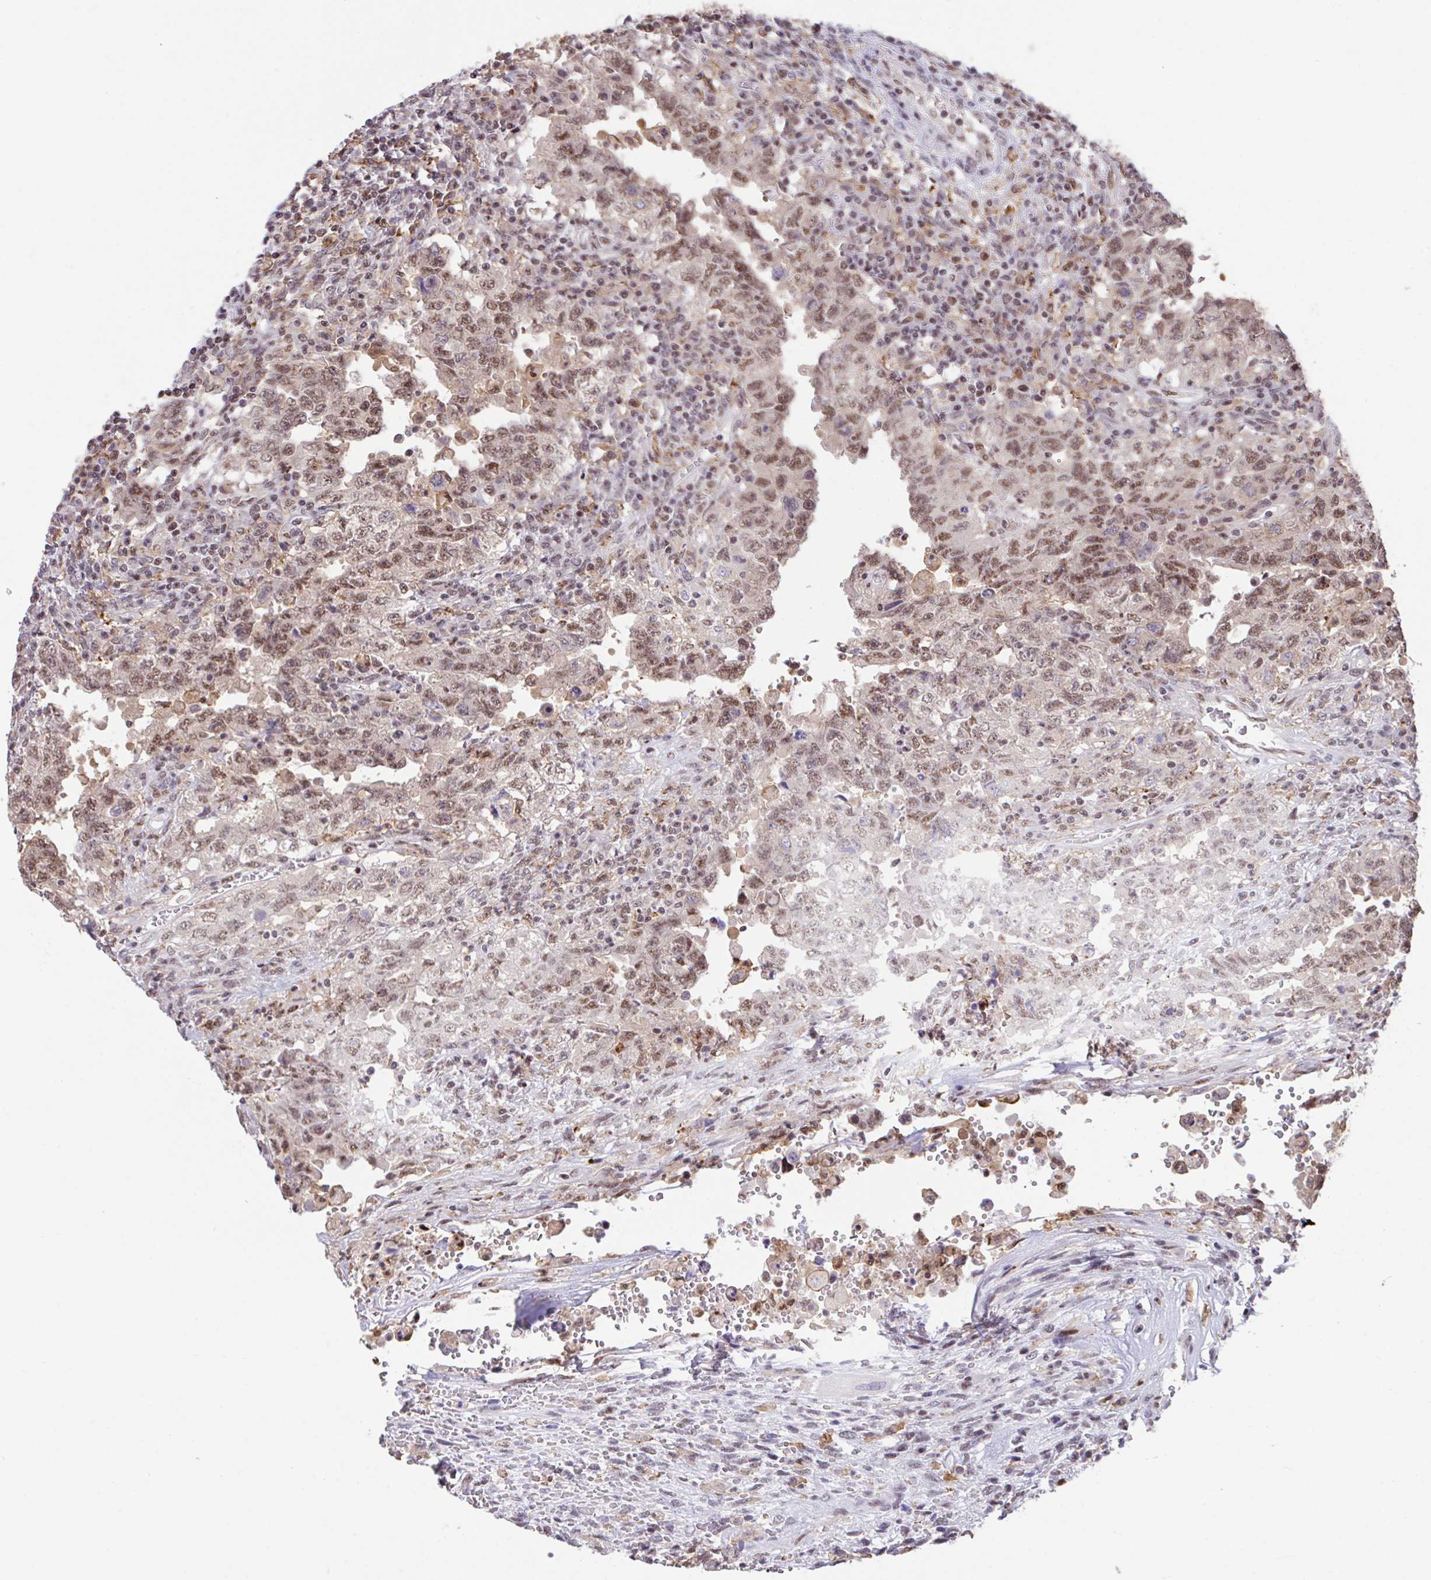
{"staining": {"intensity": "moderate", "quantity": ">75%", "location": "nuclear"}, "tissue": "testis cancer", "cell_type": "Tumor cells", "image_type": "cancer", "snomed": [{"axis": "morphology", "description": "Carcinoma, Embryonal, NOS"}, {"axis": "topography", "description": "Testis"}], "caption": "The image demonstrates staining of embryonal carcinoma (testis), revealing moderate nuclear protein expression (brown color) within tumor cells.", "gene": "OR6K3", "patient": {"sex": "male", "age": 26}}